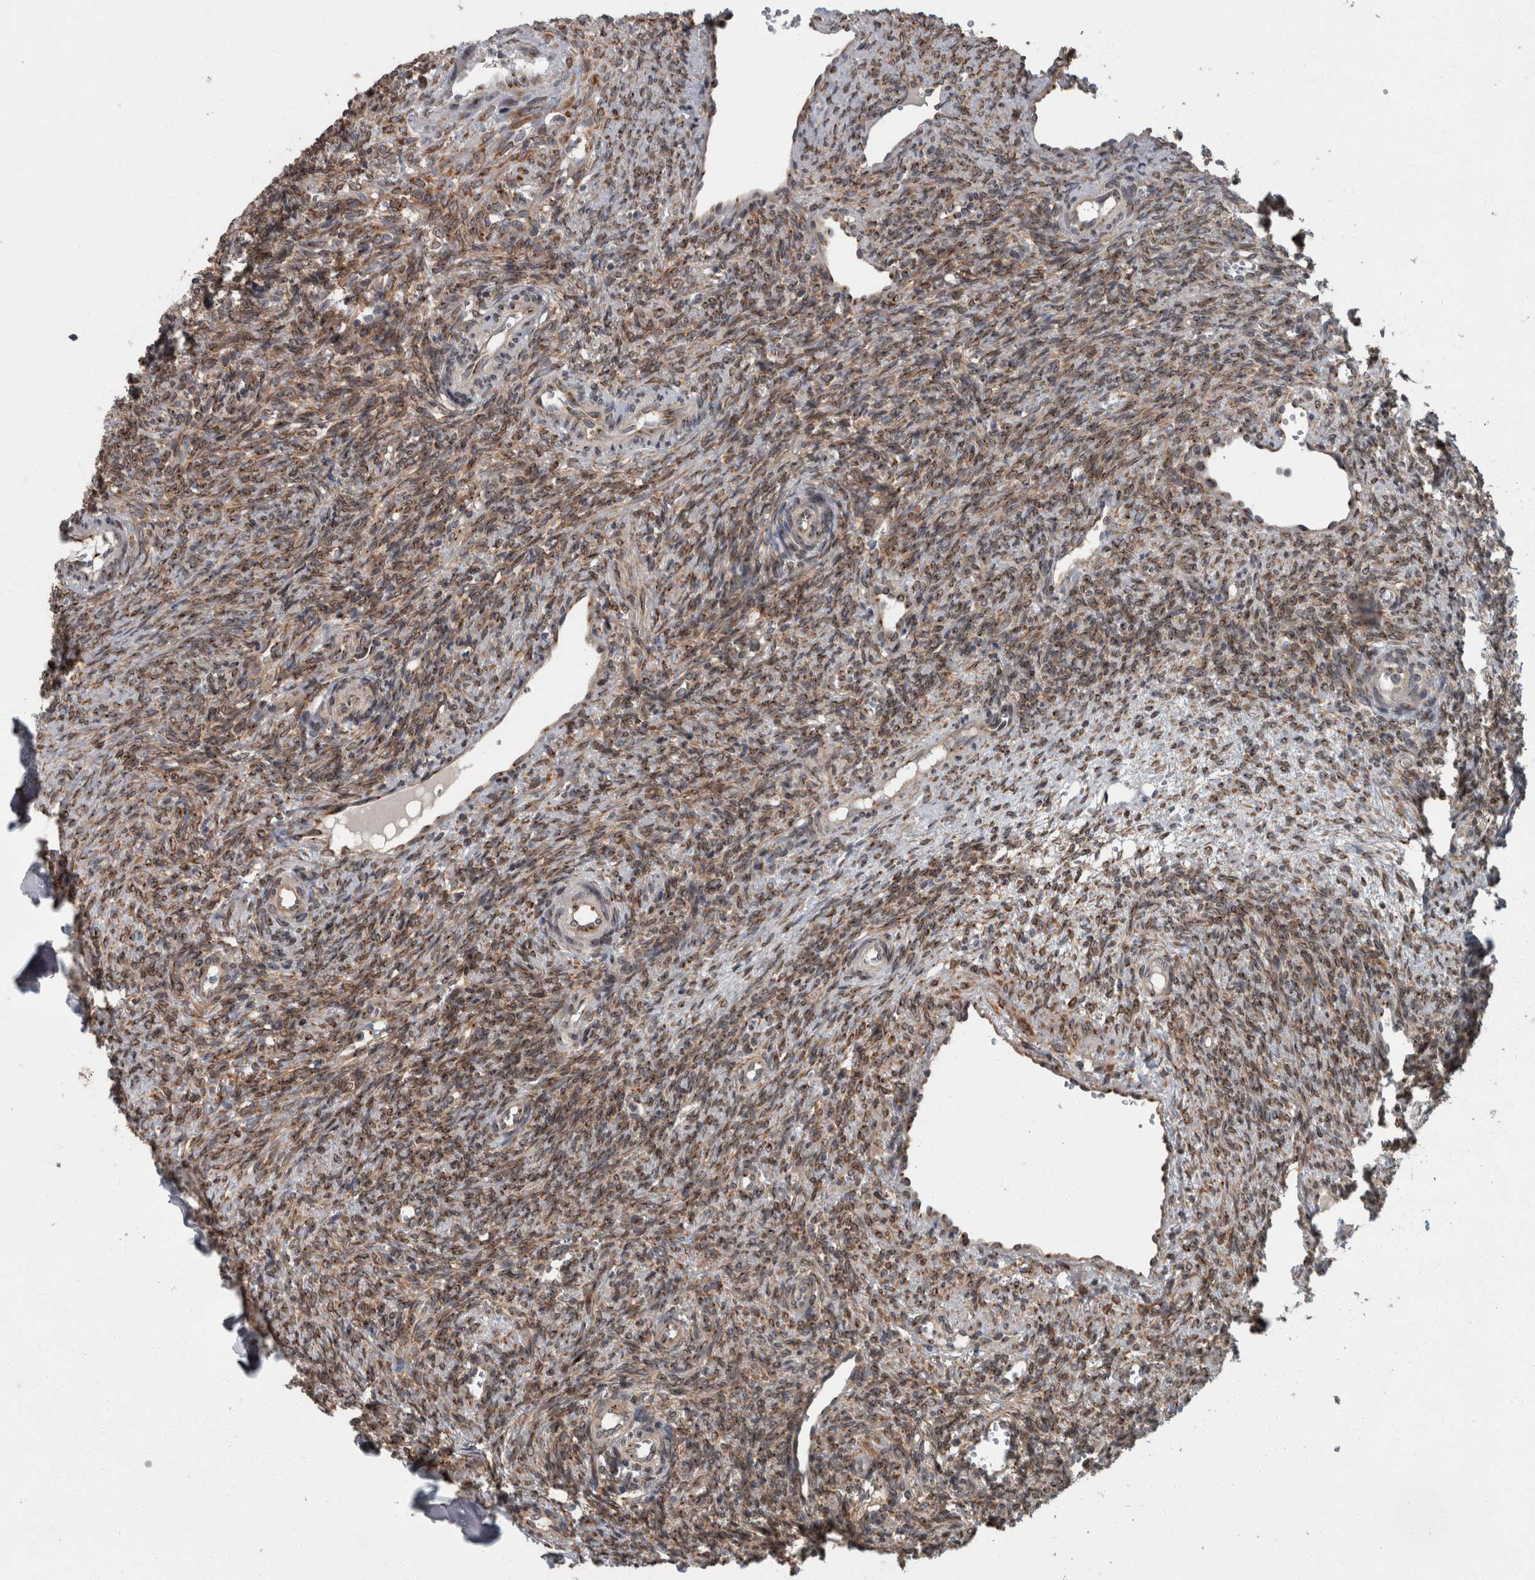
{"staining": {"intensity": "moderate", "quantity": "25%-75%", "location": "cytoplasmic/membranous"}, "tissue": "ovary", "cell_type": "Ovarian stroma cells", "image_type": "normal", "snomed": [{"axis": "morphology", "description": "Normal tissue, NOS"}, {"axis": "topography", "description": "Ovary"}], "caption": "Benign ovary reveals moderate cytoplasmic/membranous staining in approximately 25%-75% of ovarian stroma cells.", "gene": "LMAN2L", "patient": {"sex": "female", "age": 41}}